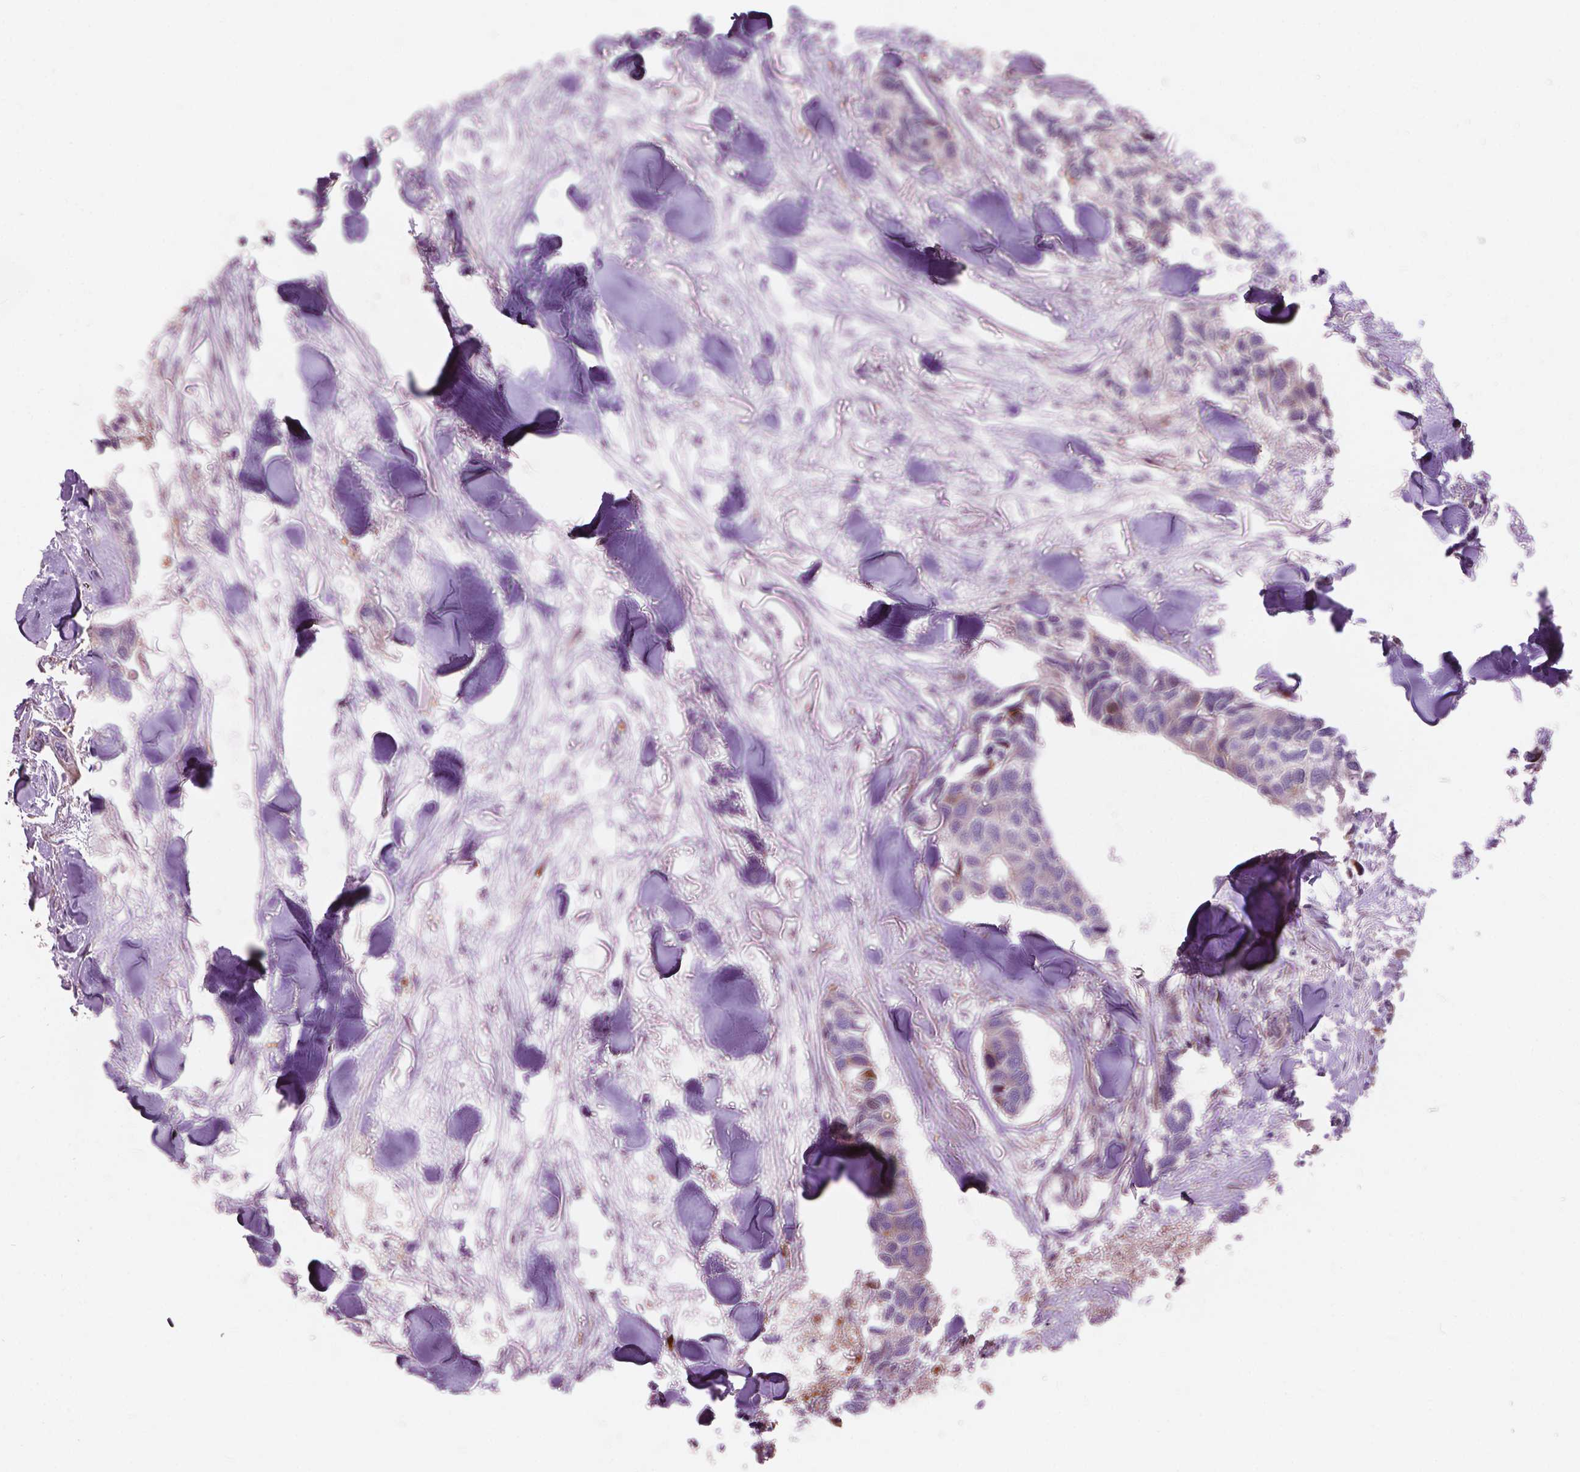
{"staining": {"intensity": "negative", "quantity": "none", "location": "none"}, "tissue": "breast cancer", "cell_type": "Tumor cells", "image_type": "cancer", "snomed": [{"axis": "morphology", "description": "Duct carcinoma"}, {"axis": "topography", "description": "Breast"}], "caption": "This is a histopathology image of IHC staining of breast cancer, which shows no staining in tumor cells.", "gene": "MORN1", "patient": {"sex": "female", "age": 83}}